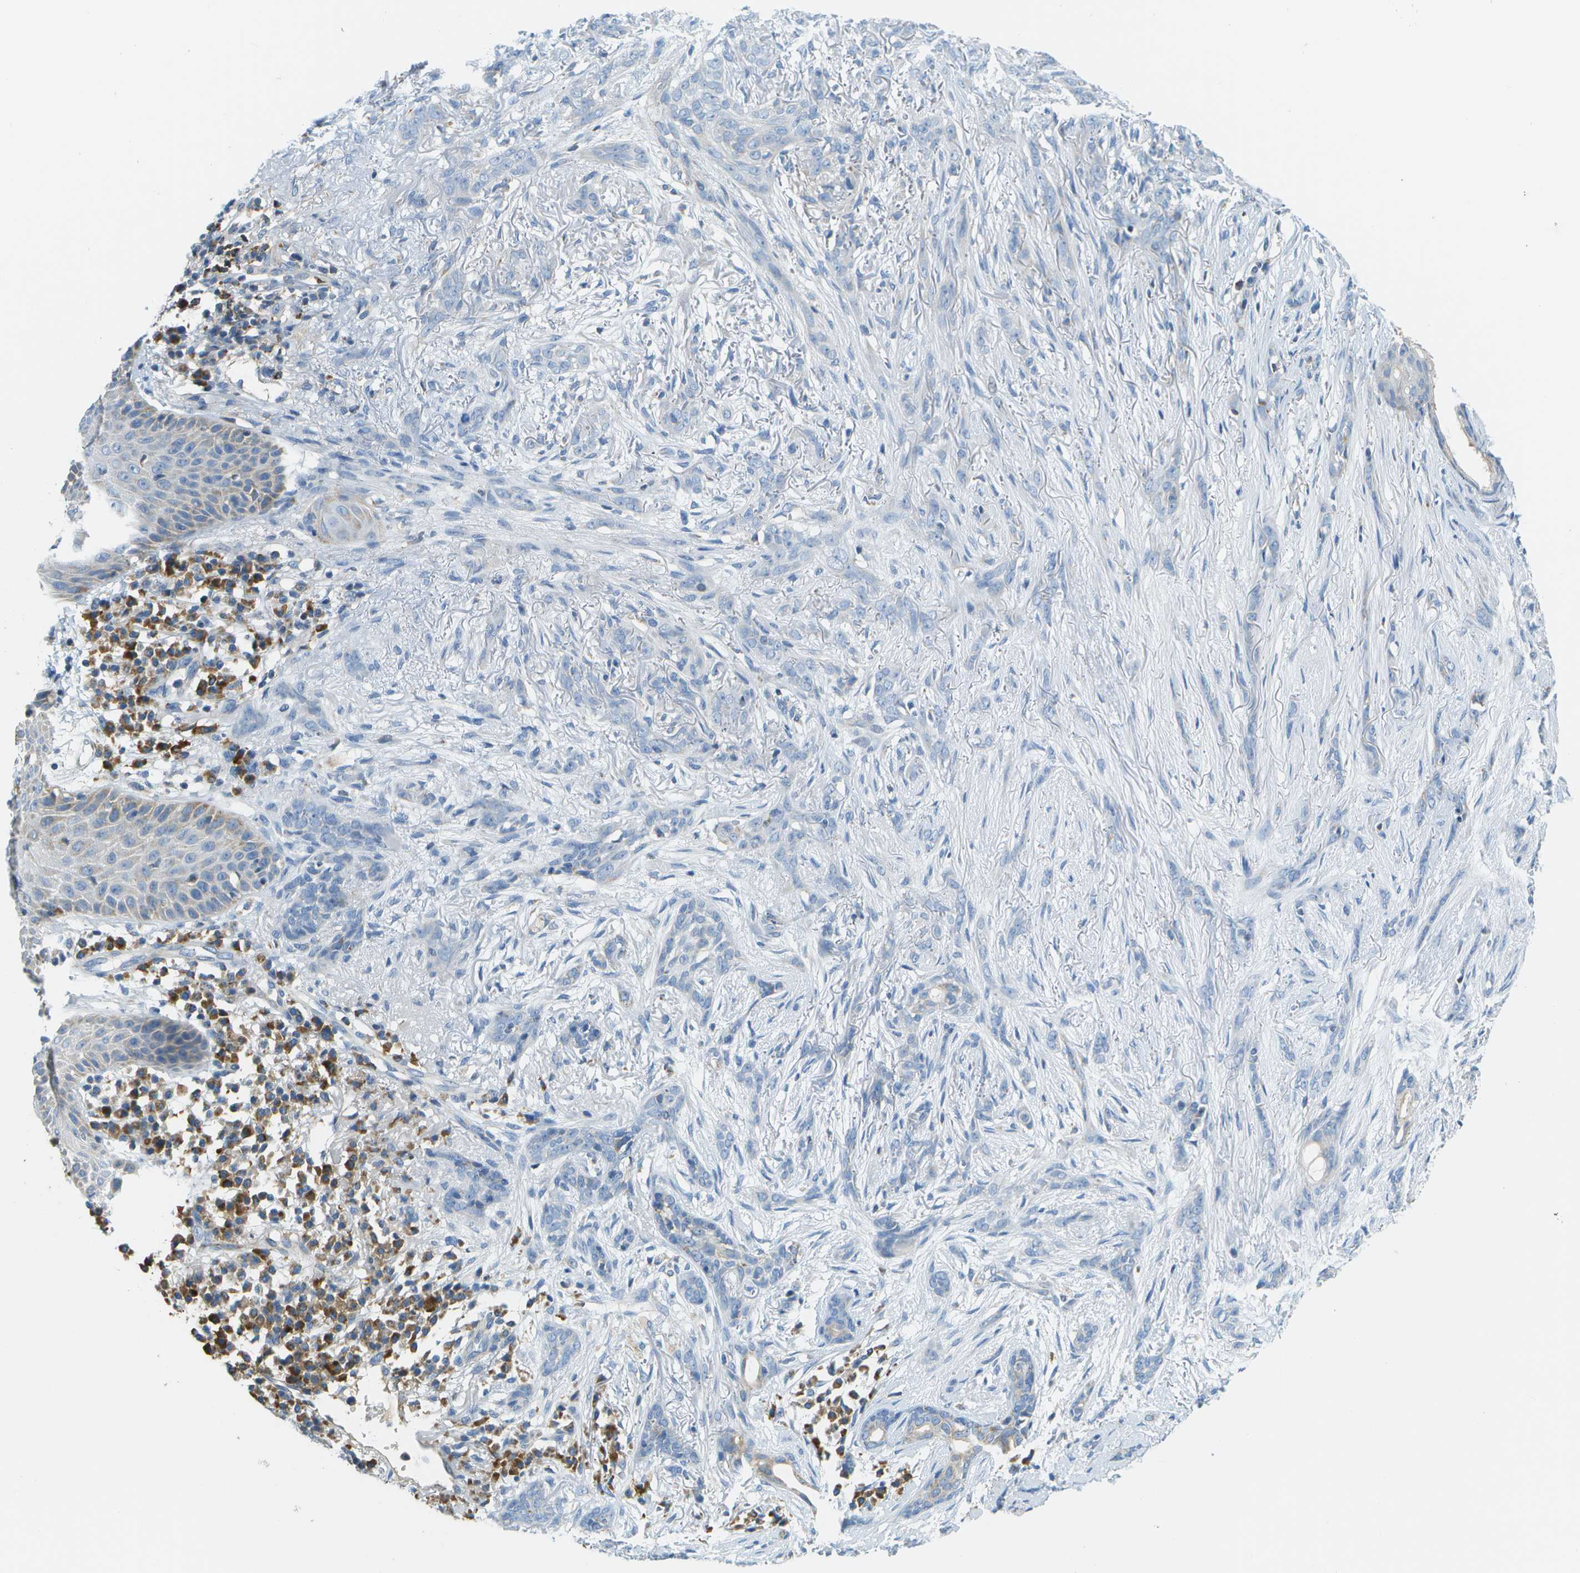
{"staining": {"intensity": "negative", "quantity": "none", "location": "none"}, "tissue": "skin cancer", "cell_type": "Tumor cells", "image_type": "cancer", "snomed": [{"axis": "morphology", "description": "Basal cell carcinoma"}, {"axis": "morphology", "description": "Adnexal tumor, benign"}, {"axis": "topography", "description": "Skin"}], "caption": "Tumor cells are negative for brown protein staining in skin cancer (basal cell carcinoma).", "gene": "PTGIS", "patient": {"sex": "female", "age": 42}}